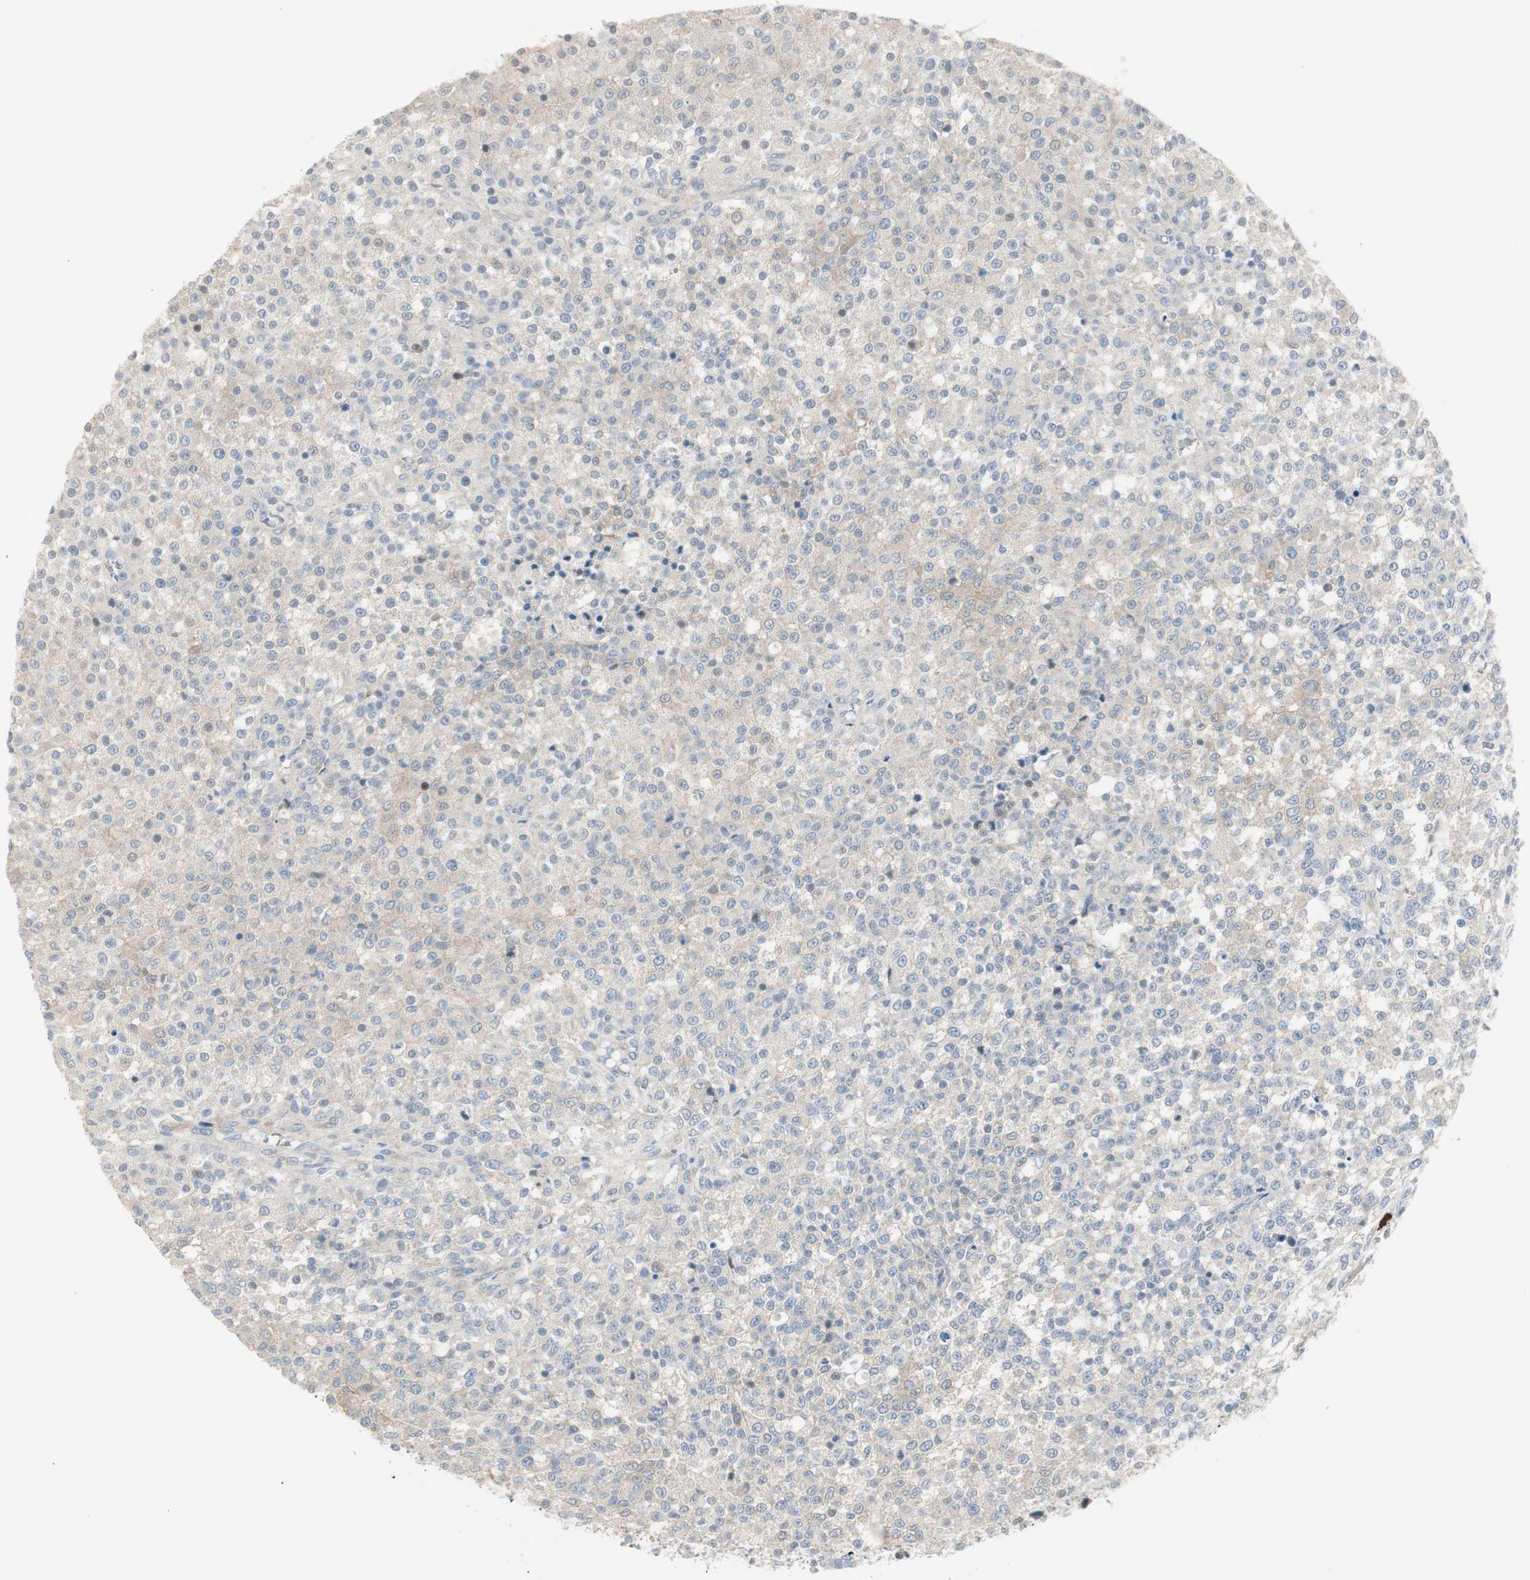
{"staining": {"intensity": "weak", "quantity": ">75%", "location": "cytoplasmic/membranous"}, "tissue": "testis cancer", "cell_type": "Tumor cells", "image_type": "cancer", "snomed": [{"axis": "morphology", "description": "Seminoma, NOS"}, {"axis": "topography", "description": "Testis"}], "caption": "Protein analysis of testis cancer tissue exhibits weak cytoplasmic/membranous positivity in about >75% of tumor cells.", "gene": "MAPRE3", "patient": {"sex": "male", "age": 59}}